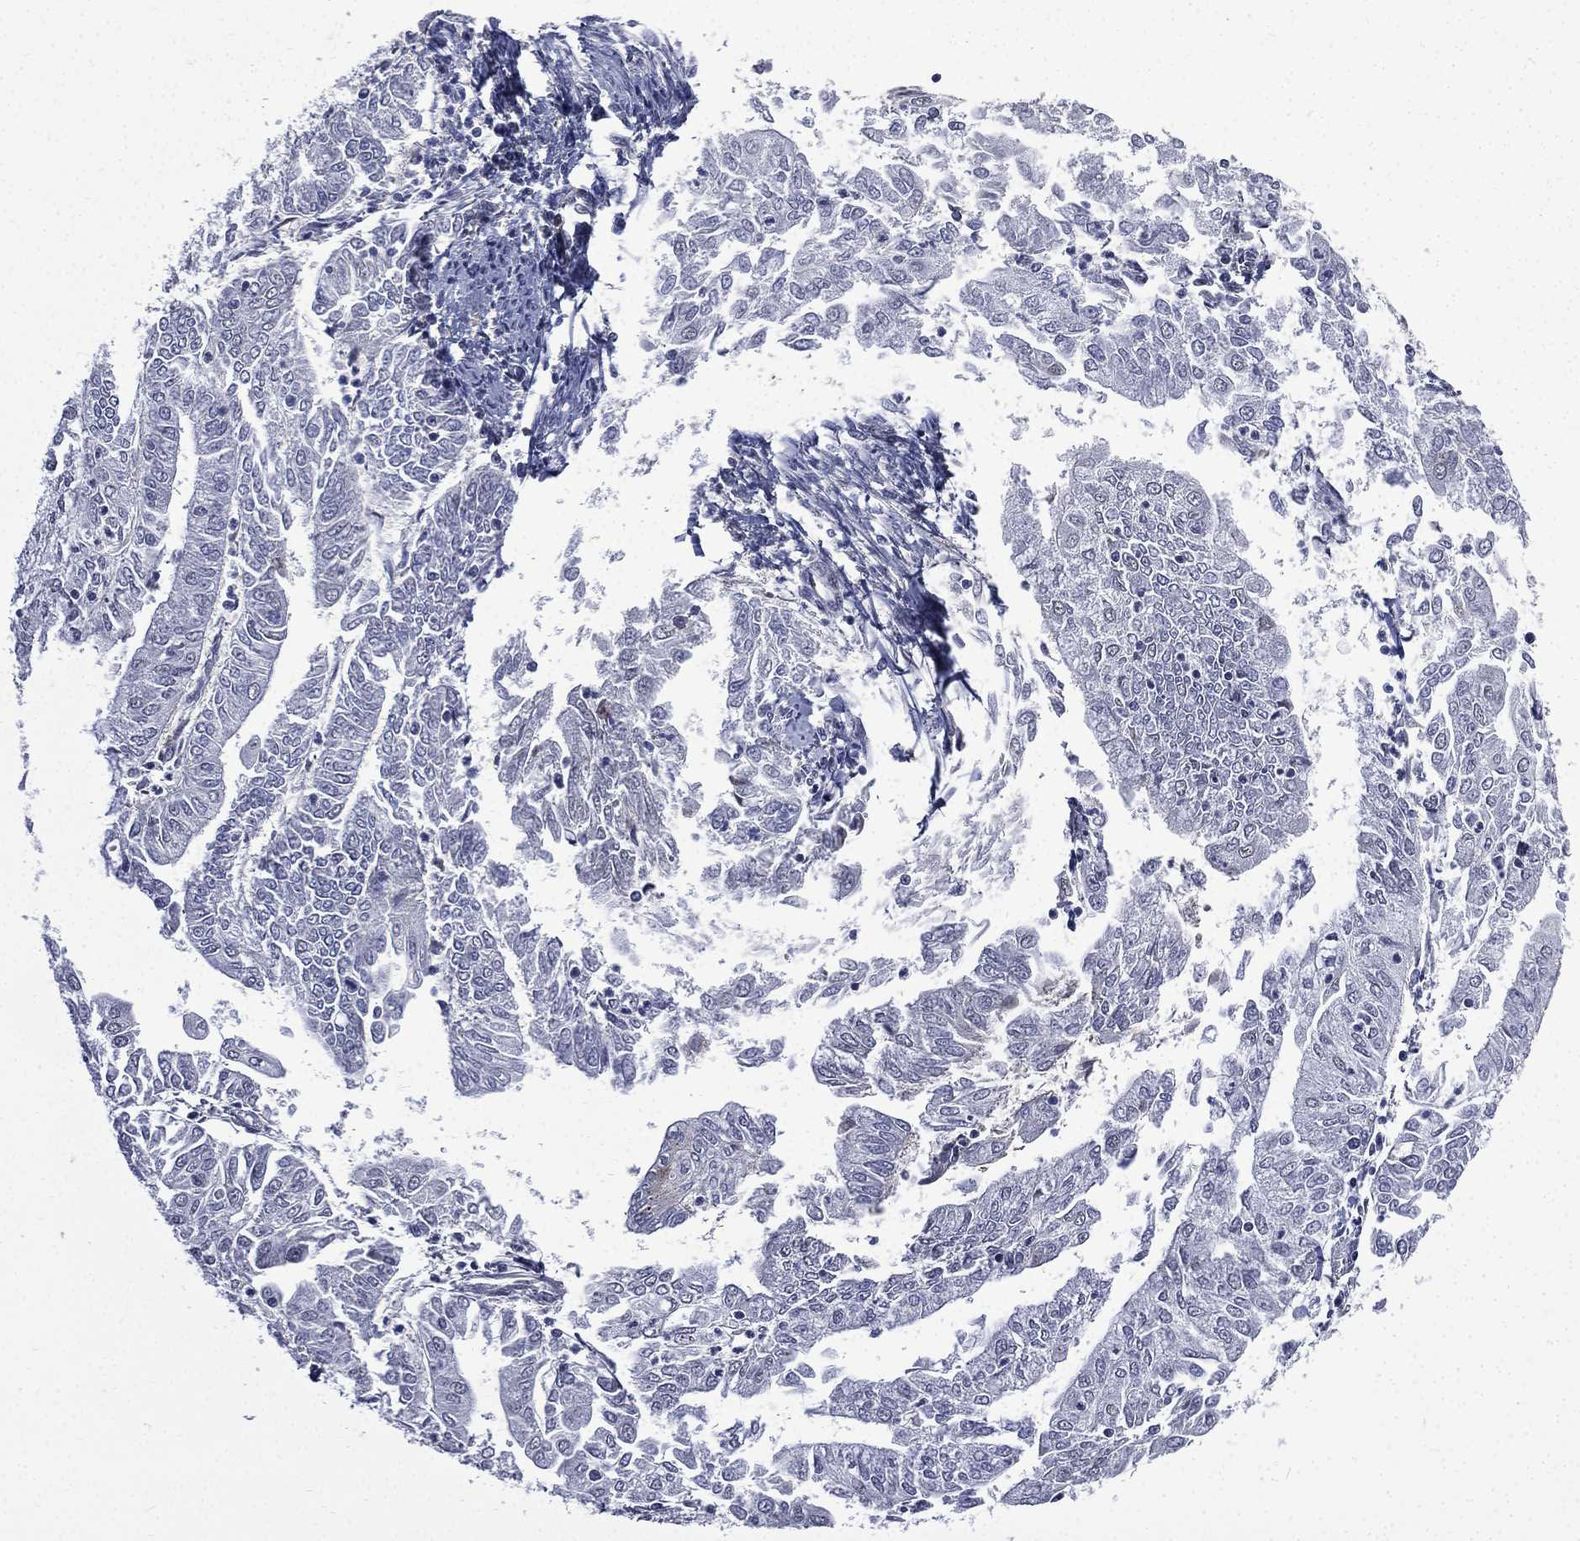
{"staining": {"intensity": "negative", "quantity": "none", "location": "none"}, "tissue": "endometrial cancer", "cell_type": "Tumor cells", "image_type": "cancer", "snomed": [{"axis": "morphology", "description": "Adenocarcinoma, NOS"}, {"axis": "topography", "description": "Endometrium"}], "caption": "The immunohistochemistry (IHC) photomicrograph has no significant expression in tumor cells of endometrial cancer (adenocarcinoma) tissue.", "gene": "FGG", "patient": {"sex": "female", "age": 56}}